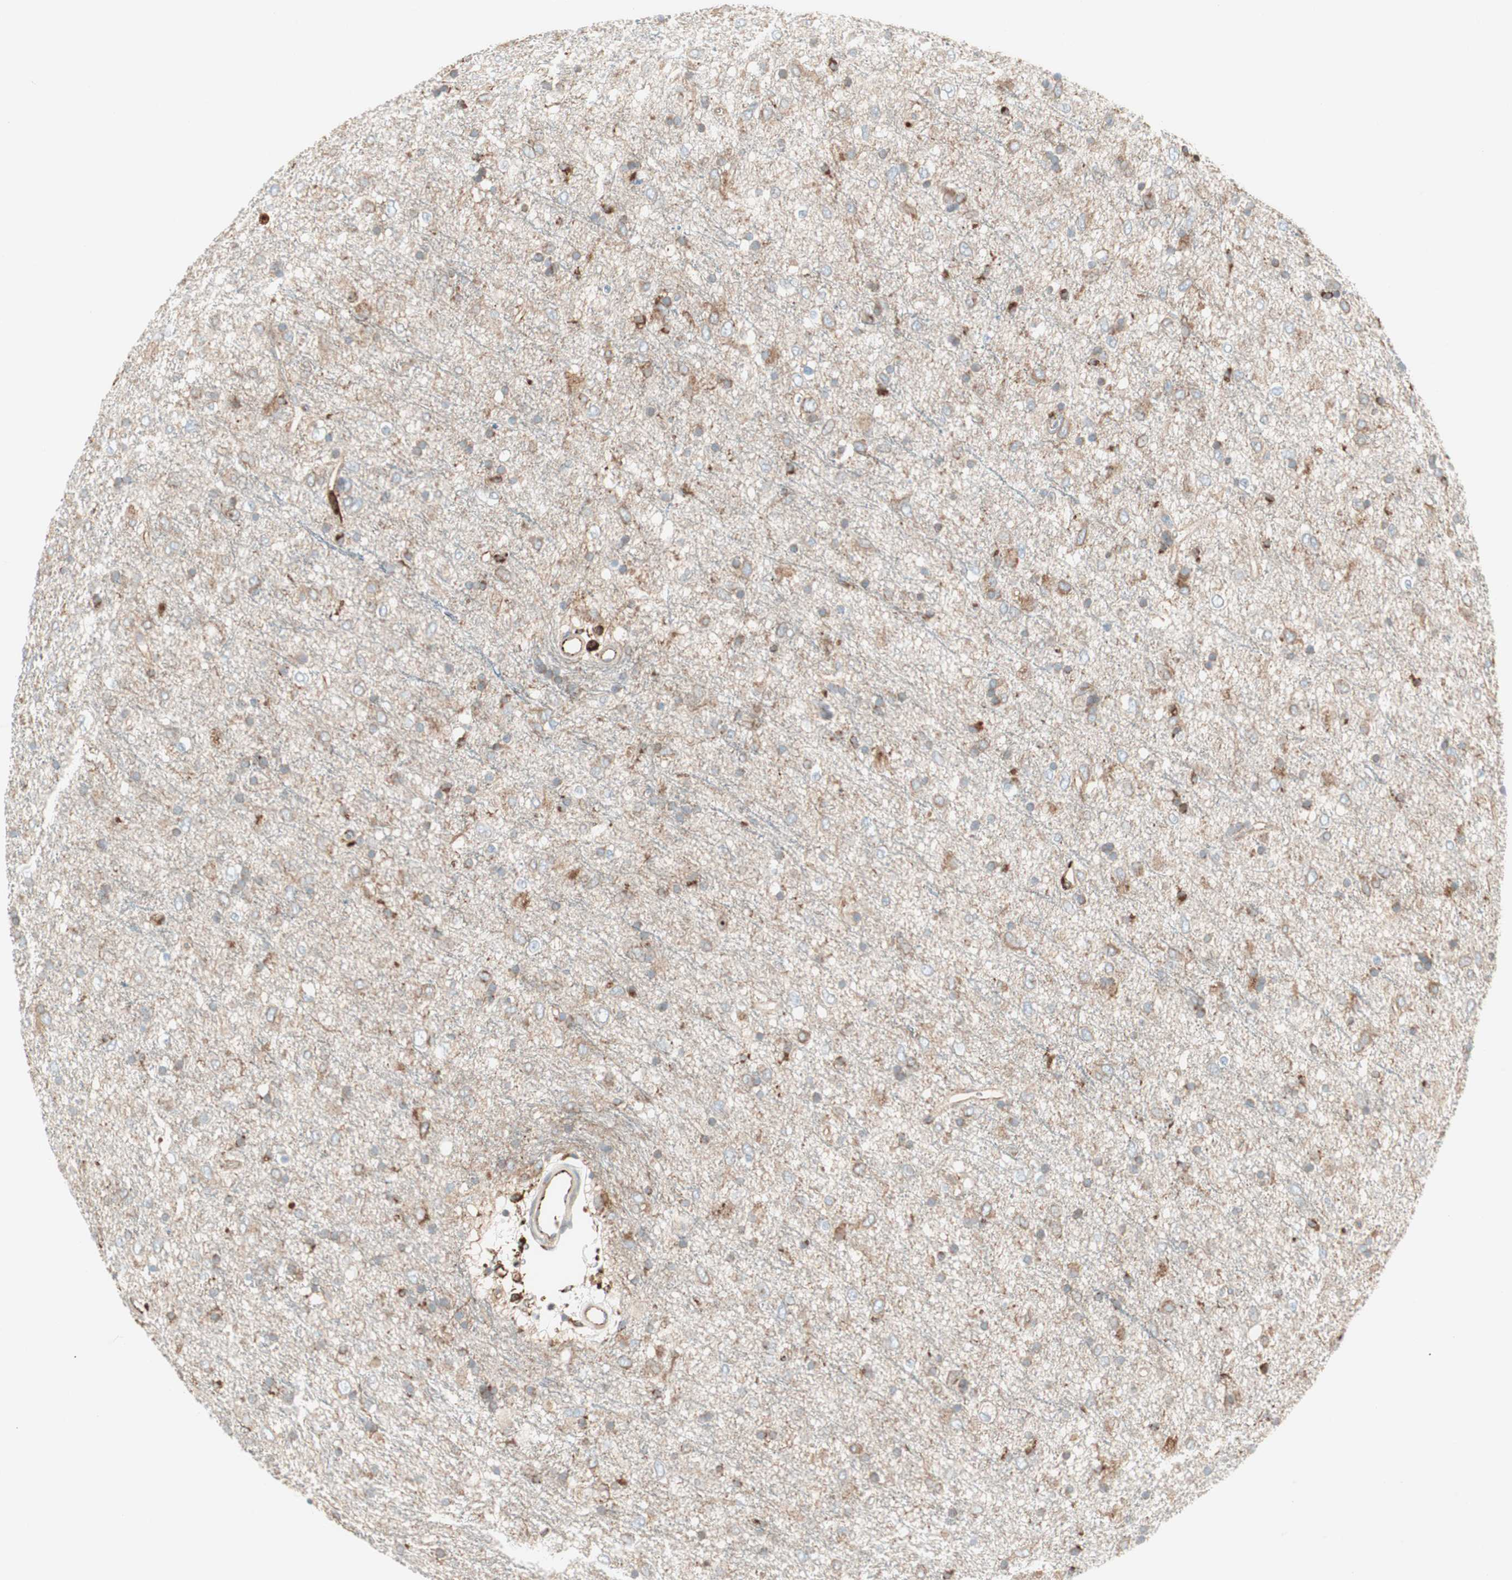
{"staining": {"intensity": "moderate", "quantity": "<25%", "location": "cytoplasmic/membranous"}, "tissue": "glioma", "cell_type": "Tumor cells", "image_type": "cancer", "snomed": [{"axis": "morphology", "description": "Glioma, malignant, Low grade"}, {"axis": "topography", "description": "Brain"}], "caption": "An image showing moderate cytoplasmic/membranous positivity in approximately <25% of tumor cells in glioma, as visualized by brown immunohistochemical staining.", "gene": "ATP6V1G1", "patient": {"sex": "male", "age": 77}}